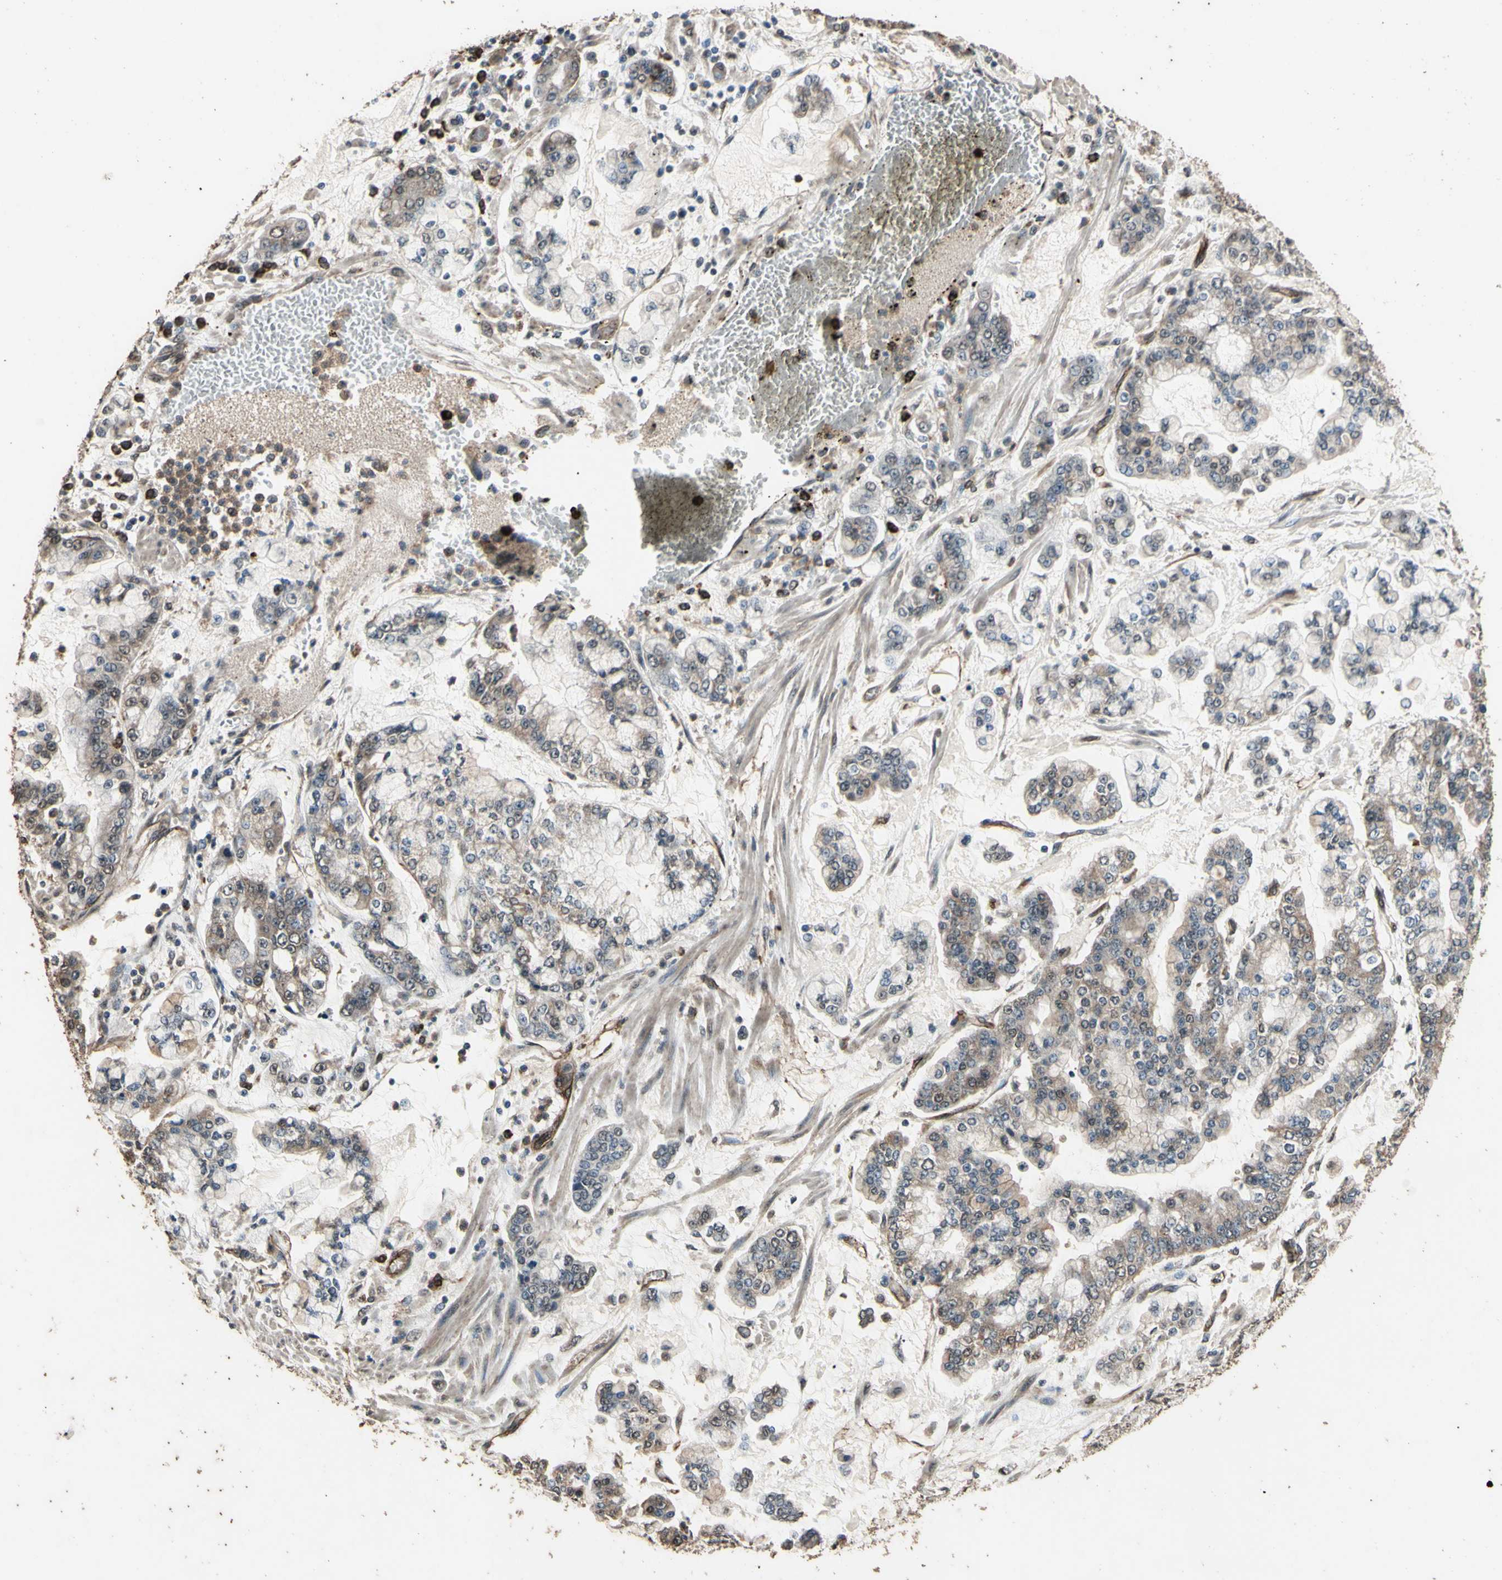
{"staining": {"intensity": "weak", "quantity": ">75%", "location": "cytoplasmic/membranous"}, "tissue": "stomach cancer", "cell_type": "Tumor cells", "image_type": "cancer", "snomed": [{"axis": "morphology", "description": "Normal tissue, NOS"}, {"axis": "morphology", "description": "Adenocarcinoma, NOS"}, {"axis": "topography", "description": "Stomach, upper"}, {"axis": "topography", "description": "Stomach"}], "caption": "Stomach cancer stained with a protein marker reveals weak staining in tumor cells.", "gene": "TSPO", "patient": {"sex": "male", "age": 76}}